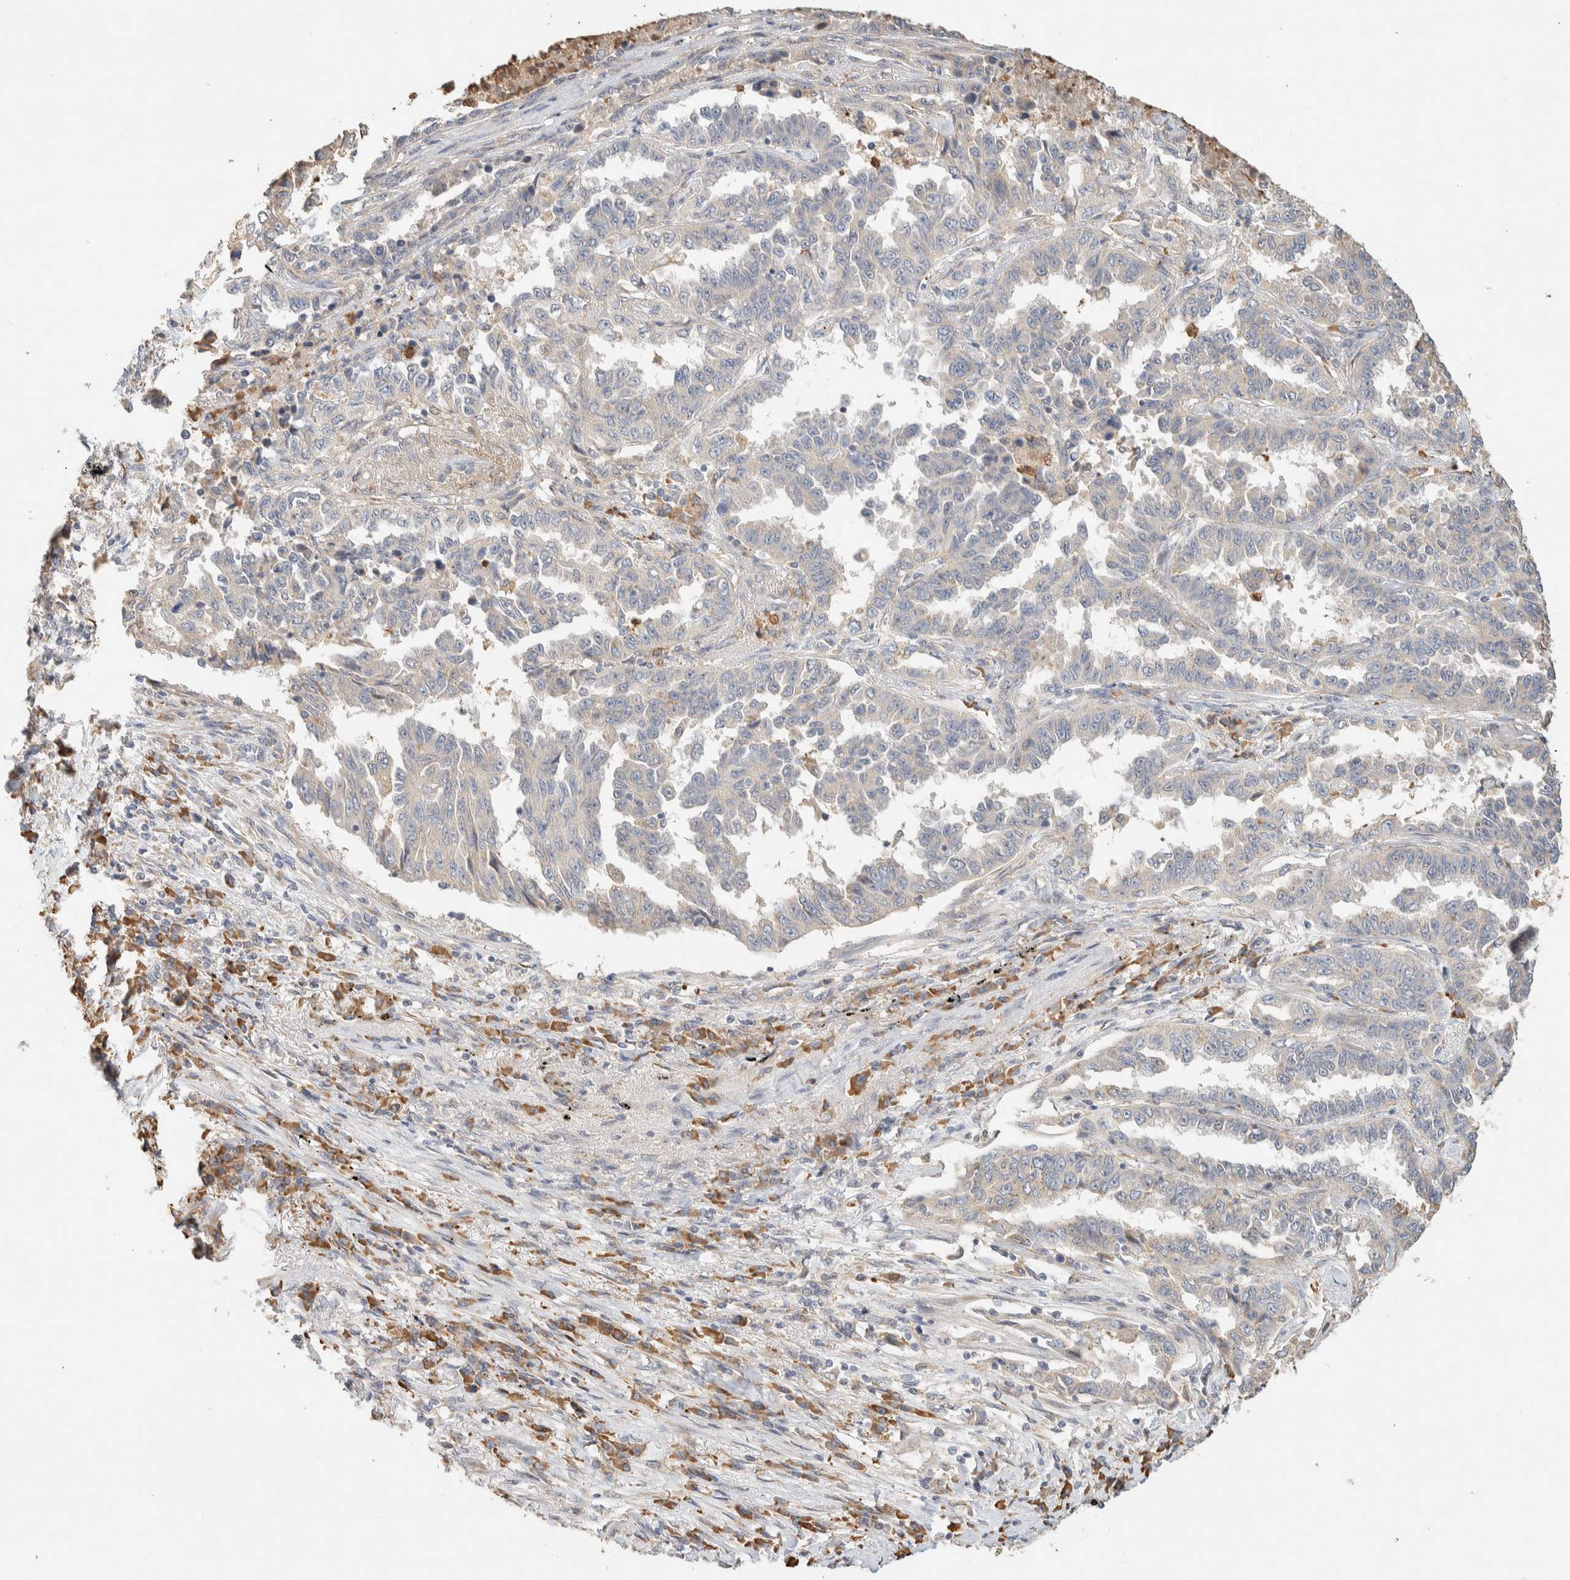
{"staining": {"intensity": "weak", "quantity": "<25%", "location": "cytoplasmic/membranous"}, "tissue": "lung cancer", "cell_type": "Tumor cells", "image_type": "cancer", "snomed": [{"axis": "morphology", "description": "Adenocarcinoma, NOS"}, {"axis": "topography", "description": "Lung"}], "caption": "A micrograph of human lung cancer (adenocarcinoma) is negative for staining in tumor cells. (DAB (3,3'-diaminobenzidine) immunohistochemistry with hematoxylin counter stain).", "gene": "TTC3", "patient": {"sex": "female", "age": 51}}